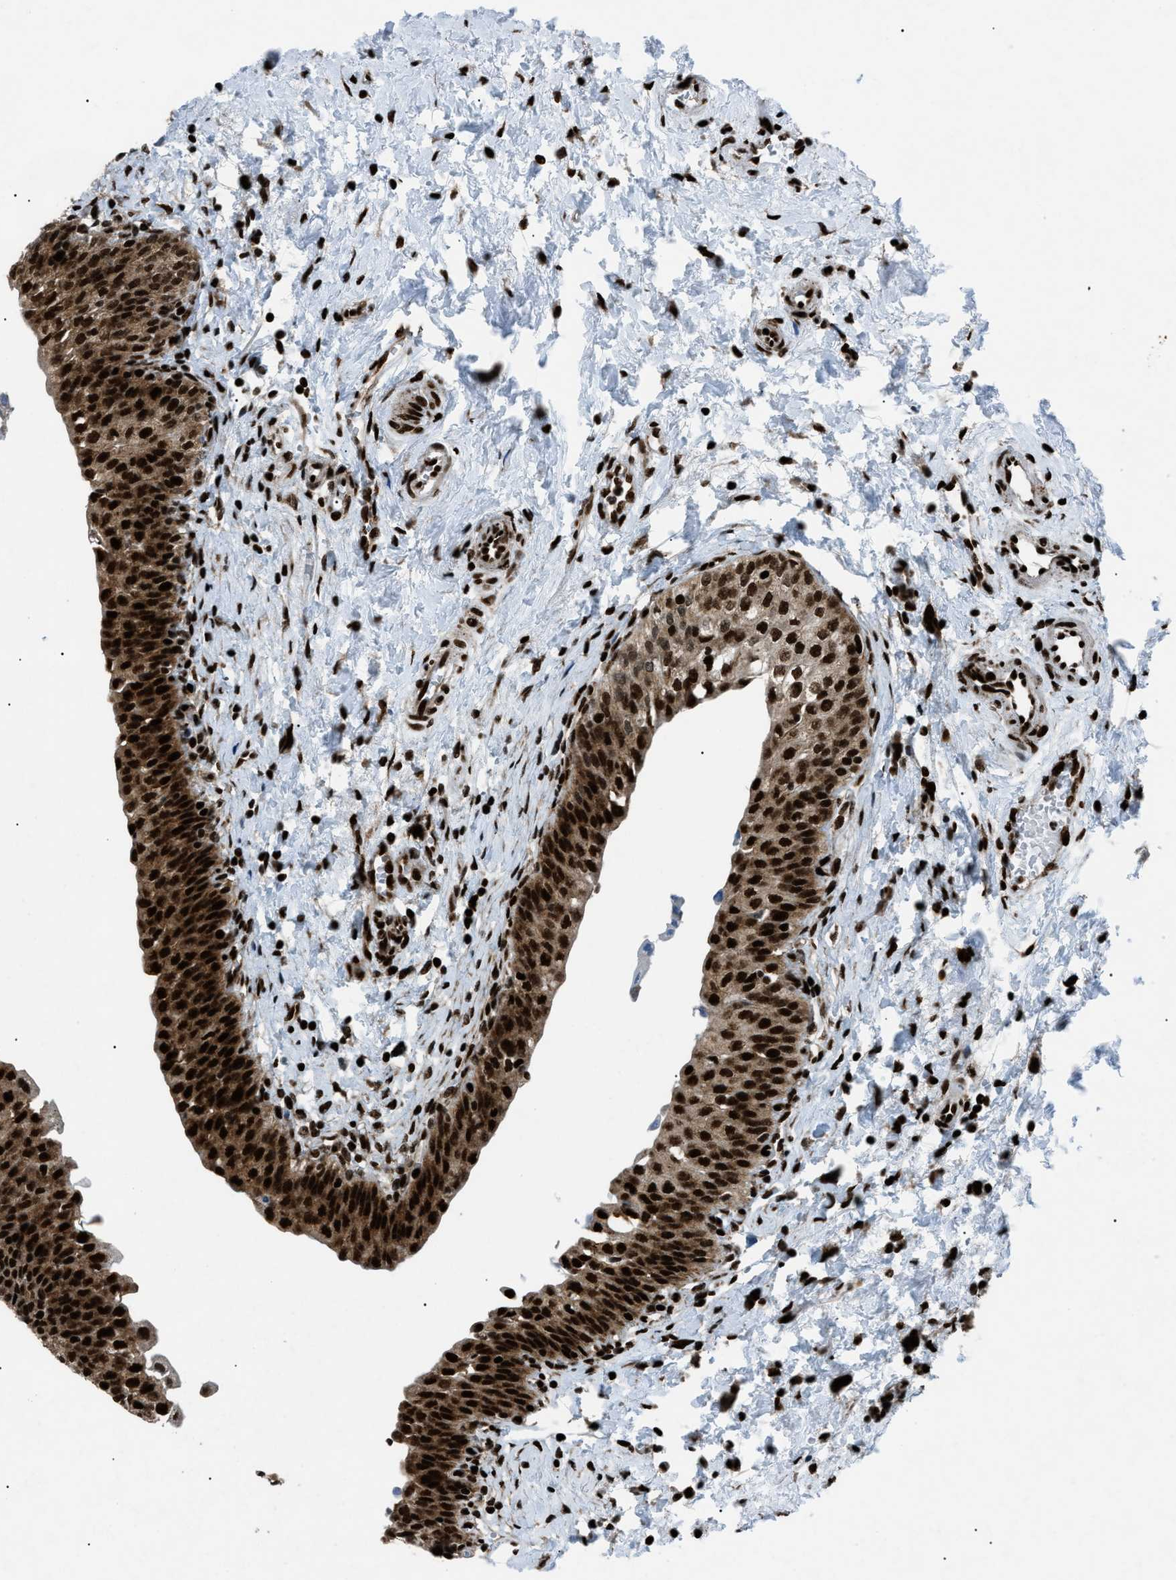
{"staining": {"intensity": "strong", "quantity": ">75%", "location": "cytoplasmic/membranous,nuclear"}, "tissue": "urinary bladder", "cell_type": "Urothelial cells", "image_type": "normal", "snomed": [{"axis": "morphology", "description": "Normal tissue, NOS"}, {"axis": "topography", "description": "Urinary bladder"}], "caption": "Immunohistochemical staining of normal human urinary bladder reveals strong cytoplasmic/membranous,nuclear protein positivity in about >75% of urothelial cells.", "gene": "HNRNPK", "patient": {"sex": "male", "age": 55}}